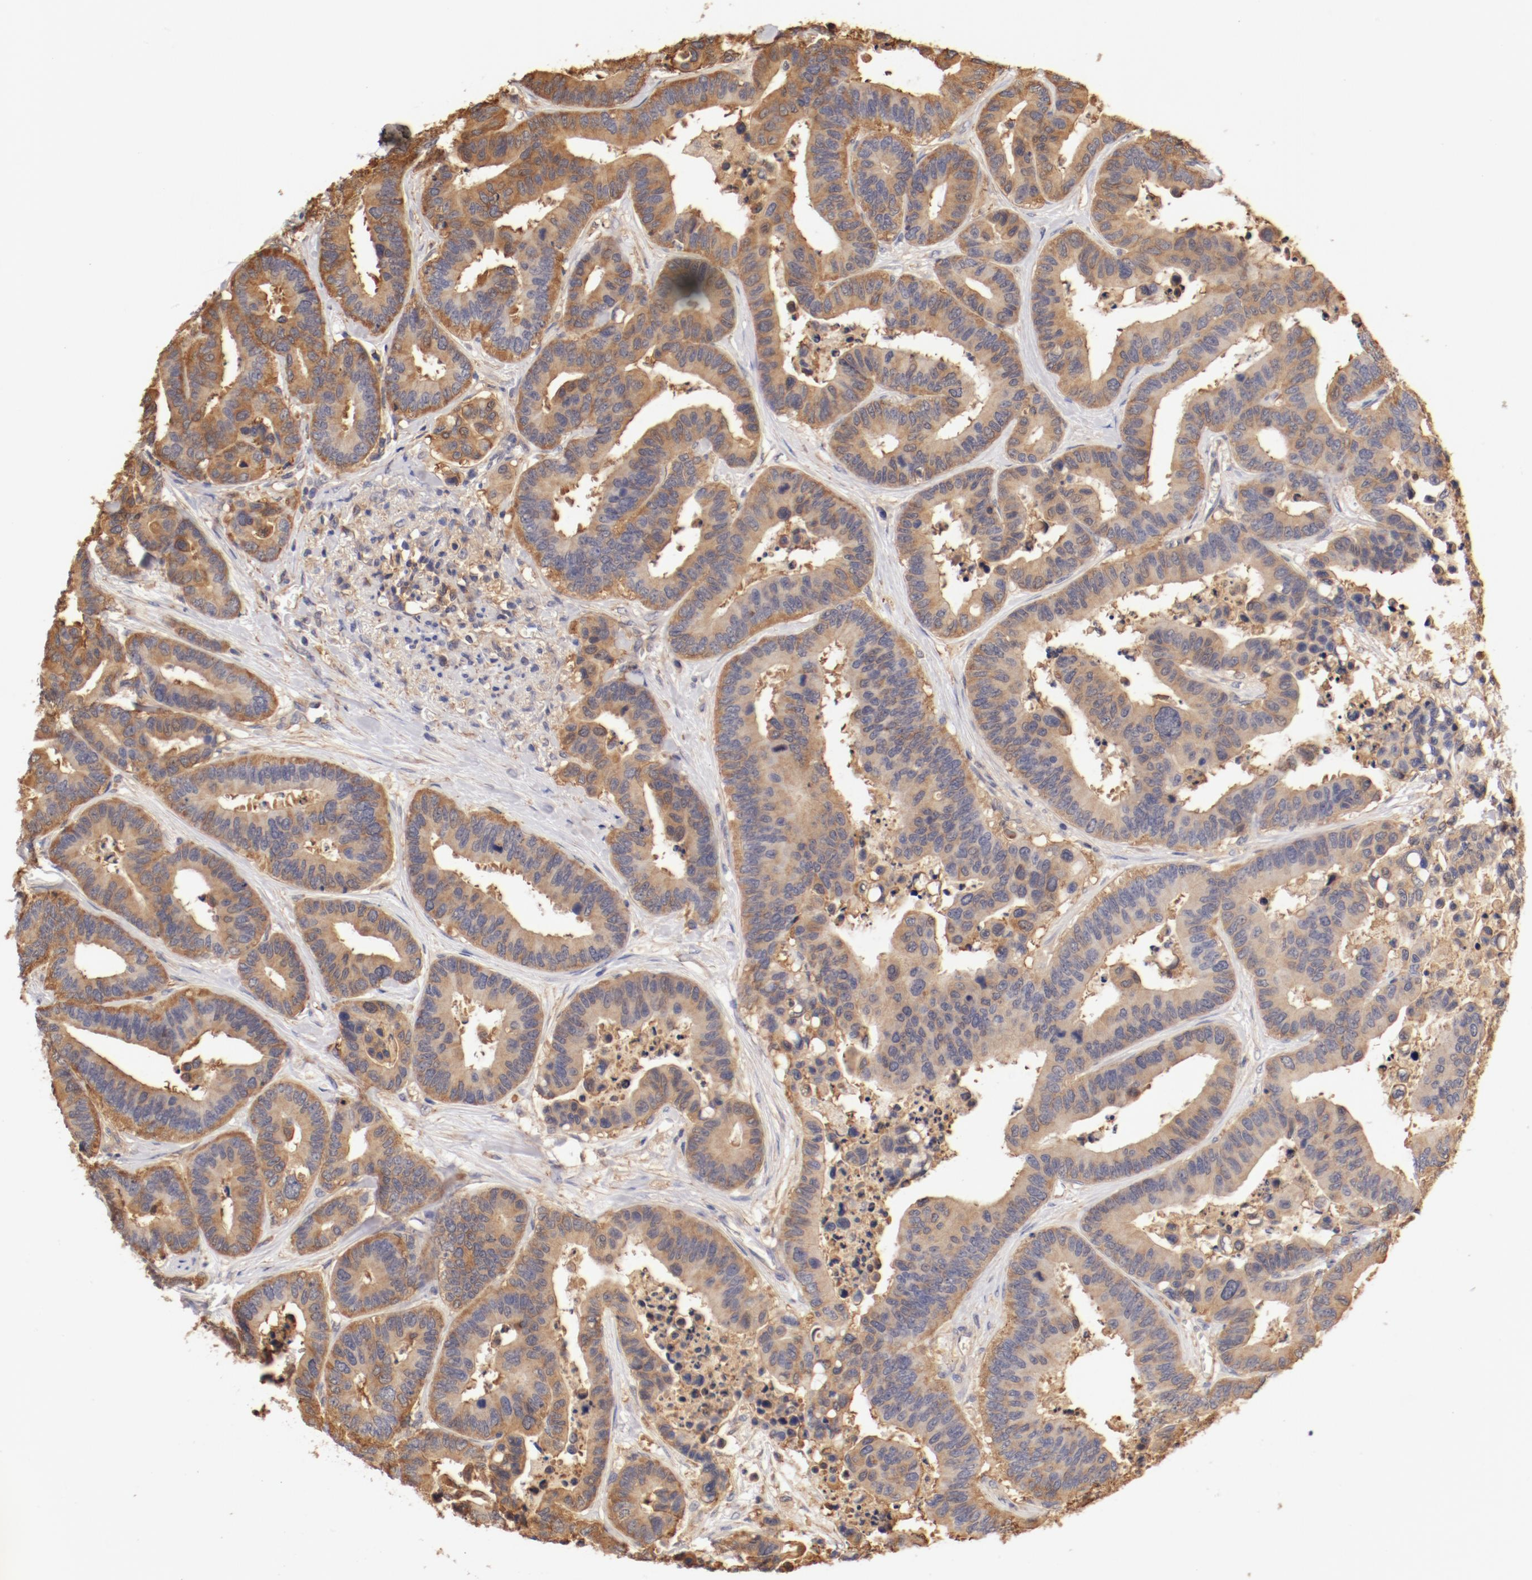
{"staining": {"intensity": "strong", "quantity": ">75%", "location": "cytoplasmic/membranous"}, "tissue": "colorectal cancer", "cell_type": "Tumor cells", "image_type": "cancer", "snomed": [{"axis": "morphology", "description": "Adenocarcinoma, NOS"}, {"axis": "topography", "description": "Colon"}], "caption": "Immunohistochemistry (DAB (3,3'-diaminobenzidine)) staining of adenocarcinoma (colorectal) exhibits strong cytoplasmic/membranous protein staining in about >75% of tumor cells.", "gene": "FCMR", "patient": {"sex": "male", "age": 82}}